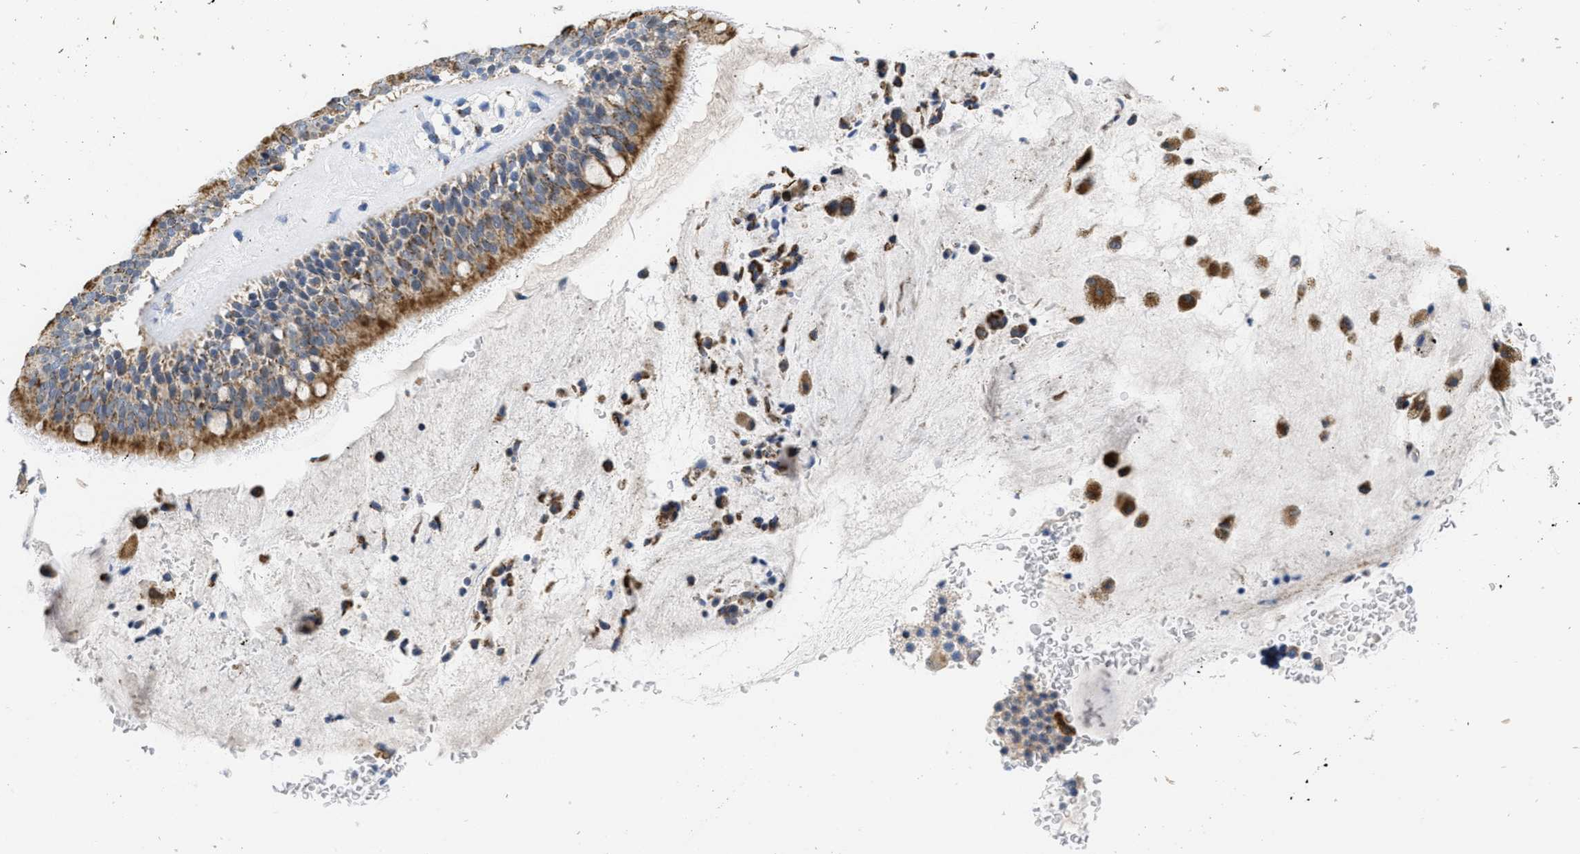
{"staining": {"intensity": "moderate", "quantity": ">75%", "location": "cytoplasmic/membranous"}, "tissue": "bronchus", "cell_type": "Respiratory epithelial cells", "image_type": "normal", "snomed": [{"axis": "morphology", "description": "Normal tissue, NOS"}, {"axis": "topography", "description": "Cartilage tissue"}], "caption": "Protein staining displays moderate cytoplasmic/membranous positivity in approximately >75% of respiratory epithelial cells in unremarkable bronchus. Nuclei are stained in blue.", "gene": "KCNJ5", "patient": {"sex": "female", "age": 63}}